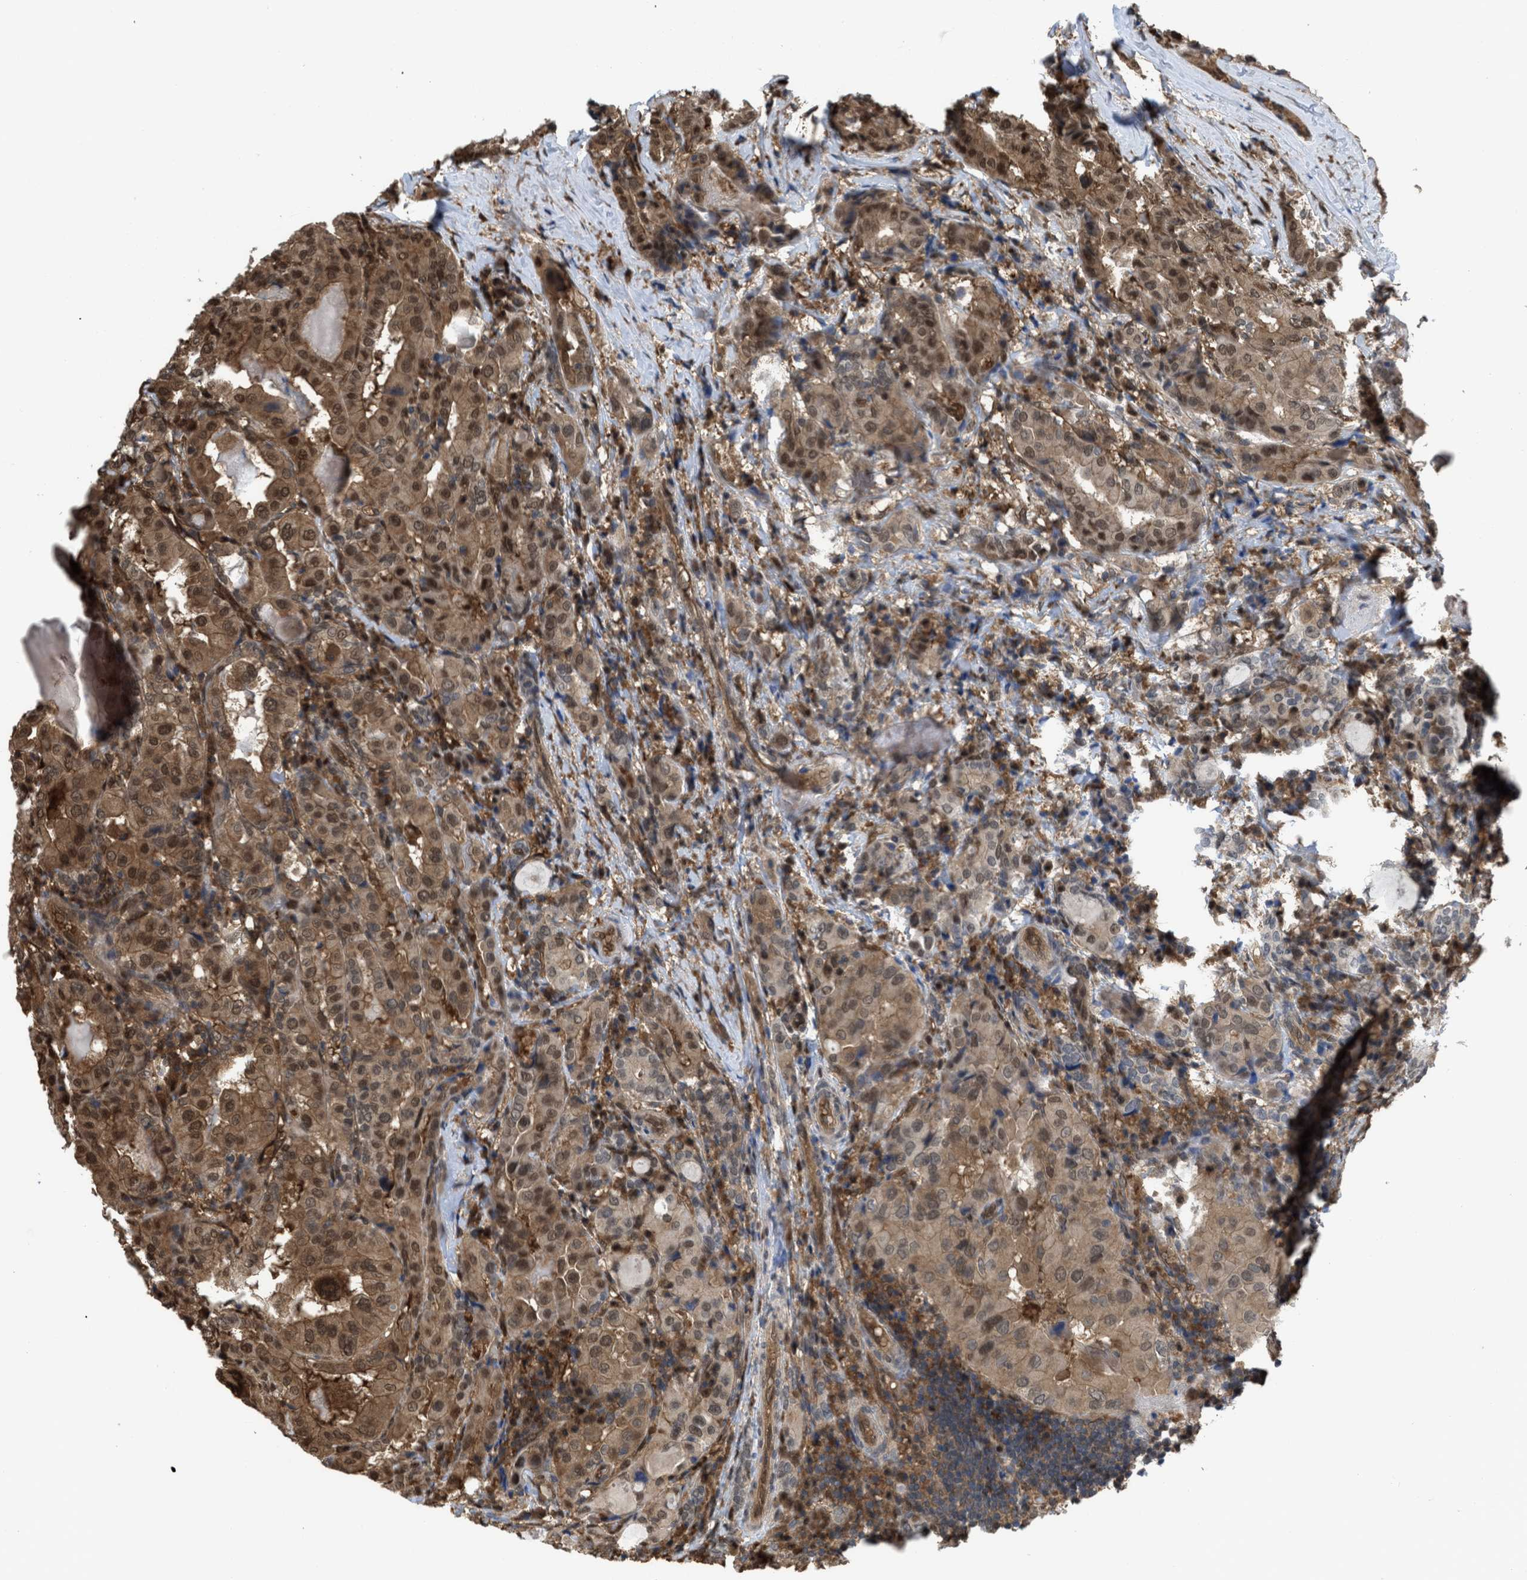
{"staining": {"intensity": "moderate", "quantity": ">75%", "location": "cytoplasmic/membranous,nuclear"}, "tissue": "thyroid cancer", "cell_type": "Tumor cells", "image_type": "cancer", "snomed": [{"axis": "morphology", "description": "Papillary adenocarcinoma, NOS"}, {"axis": "topography", "description": "Thyroid gland"}], "caption": "Immunohistochemical staining of papillary adenocarcinoma (thyroid) displays moderate cytoplasmic/membranous and nuclear protein expression in about >75% of tumor cells.", "gene": "YWHAG", "patient": {"sex": "female", "age": 42}}